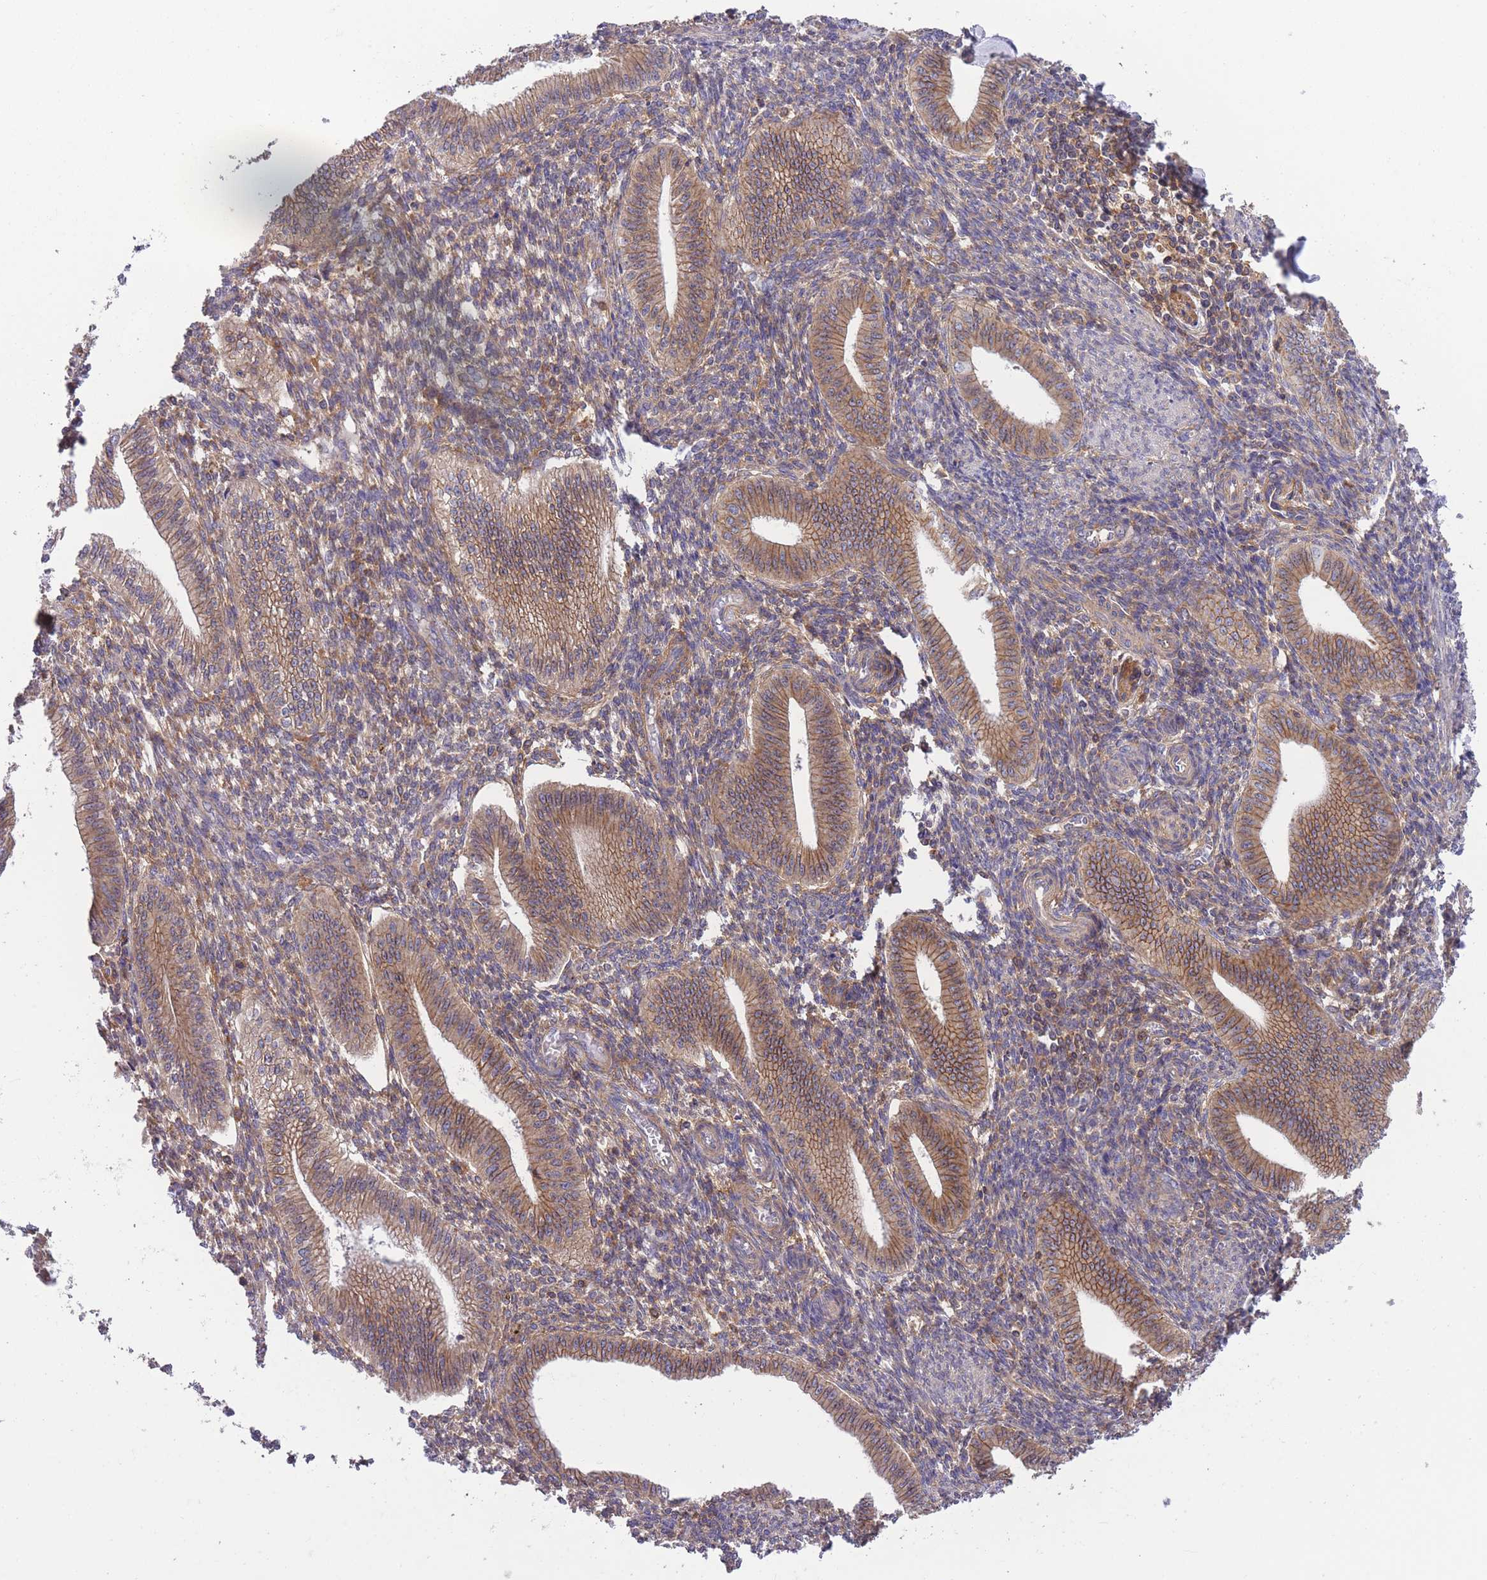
{"staining": {"intensity": "weak", "quantity": "<25%", "location": "cytoplasmic/membranous"}, "tissue": "endometrium", "cell_type": "Cells in endometrial stroma", "image_type": "normal", "snomed": [{"axis": "morphology", "description": "Normal tissue, NOS"}, {"axis": "topography", "description": "Endometrium"}], "caption": "DAB (3,3'-diaminobenzidine) immunohistochemical staining of normal endometrium shows no significant positivity in cells in endometrial stroma. Brightfield microscopy of IHC stained with DAB (3,3'-diaminobenzidine) (brown) and hematoxylin (blue), captured at high magnification.", "gene": "PRKAR1A", "patient": {"sex": "female", "age": 34}}